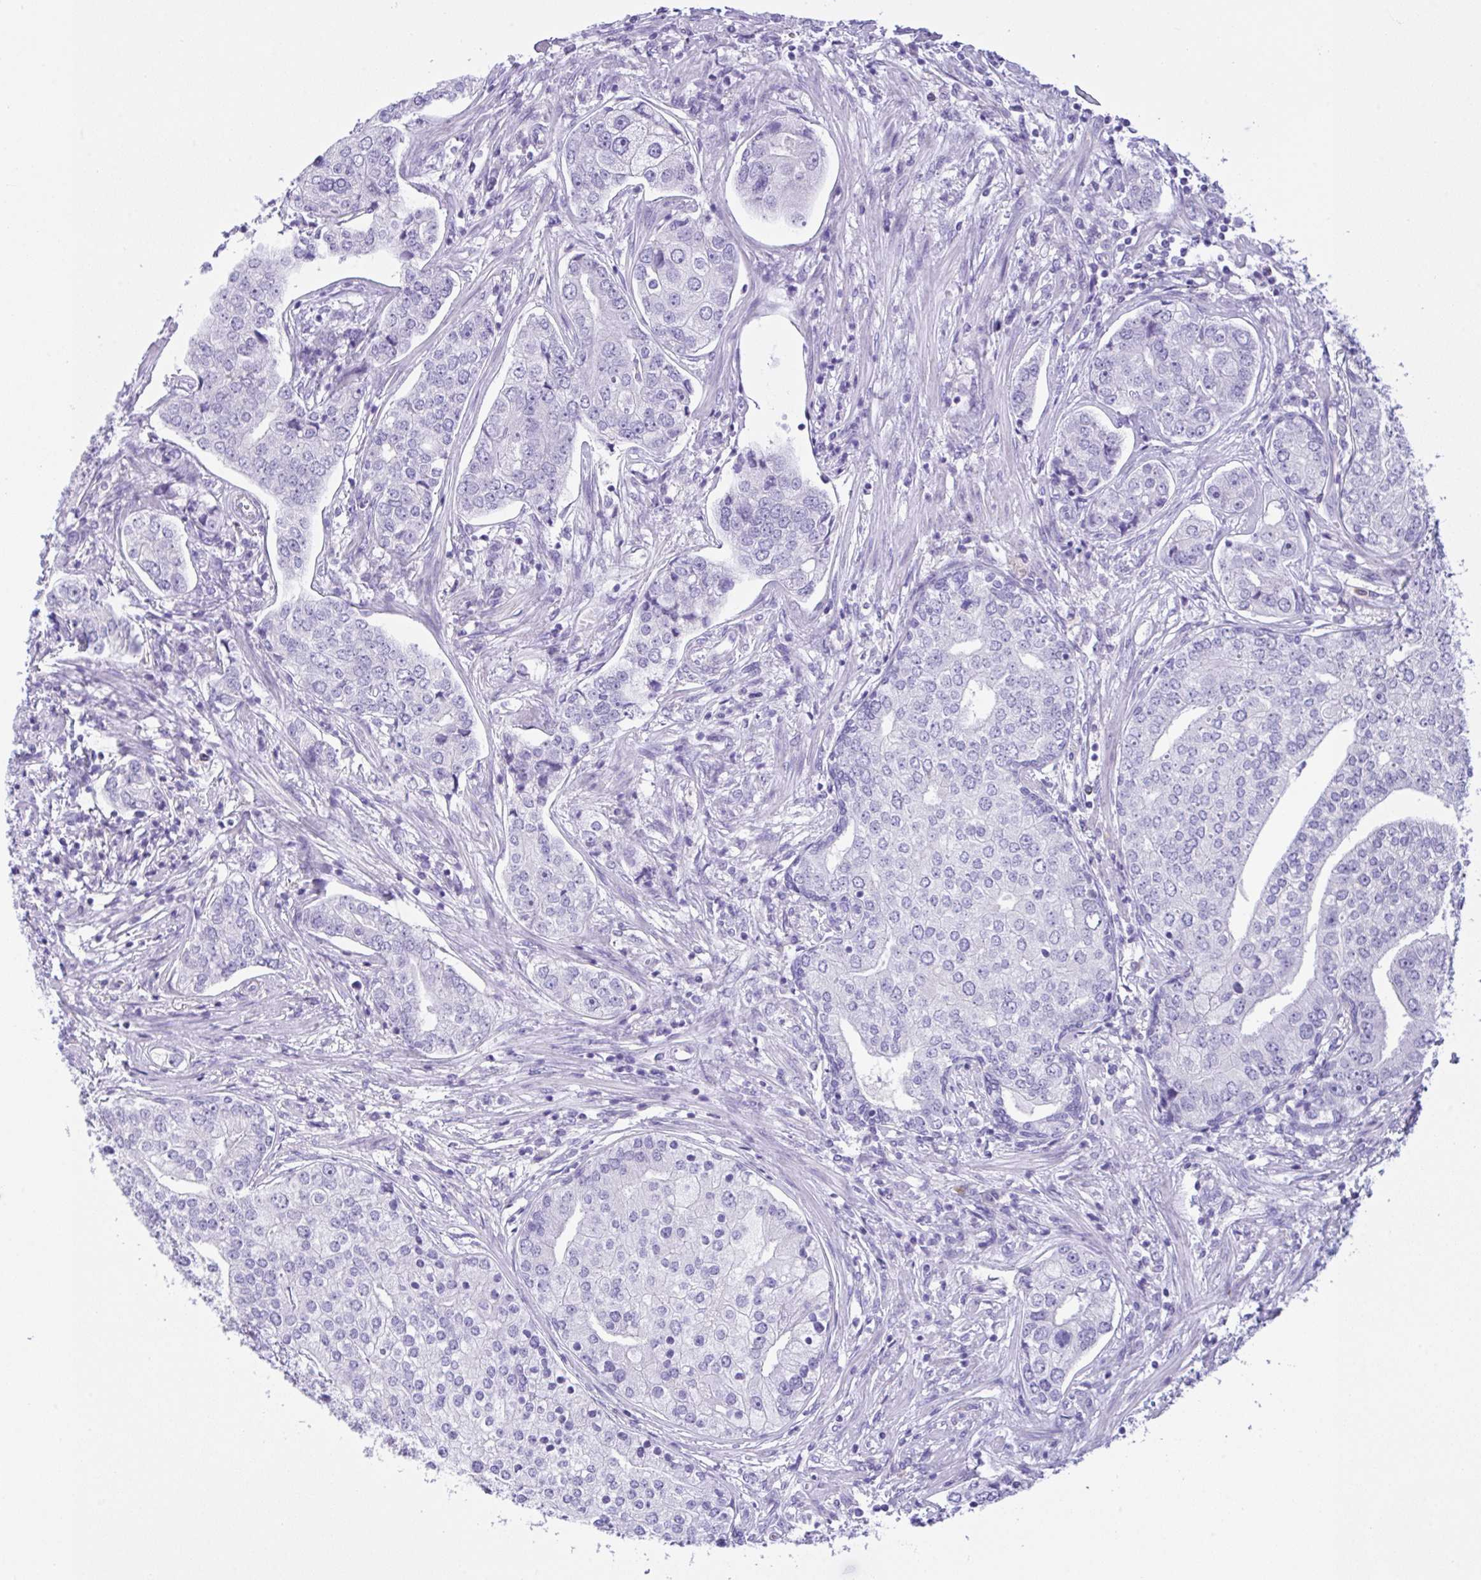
{"staining": {"intensity": "negative", "quantity": "none", "location": "none"}, "tissue": "prostate cancer", "cell_type": "Tumor cells", "image_type": "cancer", "snomed": [{"axis": "morphology", "description": "Adenocarcinoma, High grade"}, {"axis": "topography", "description": "Prostate"}], "caption": "A photomicrograph of prostate cancer stained for a protein shows no brown staining in tumor cells.", "gene": "NCF1", "patient": {"sex": "male", "age": 60}}